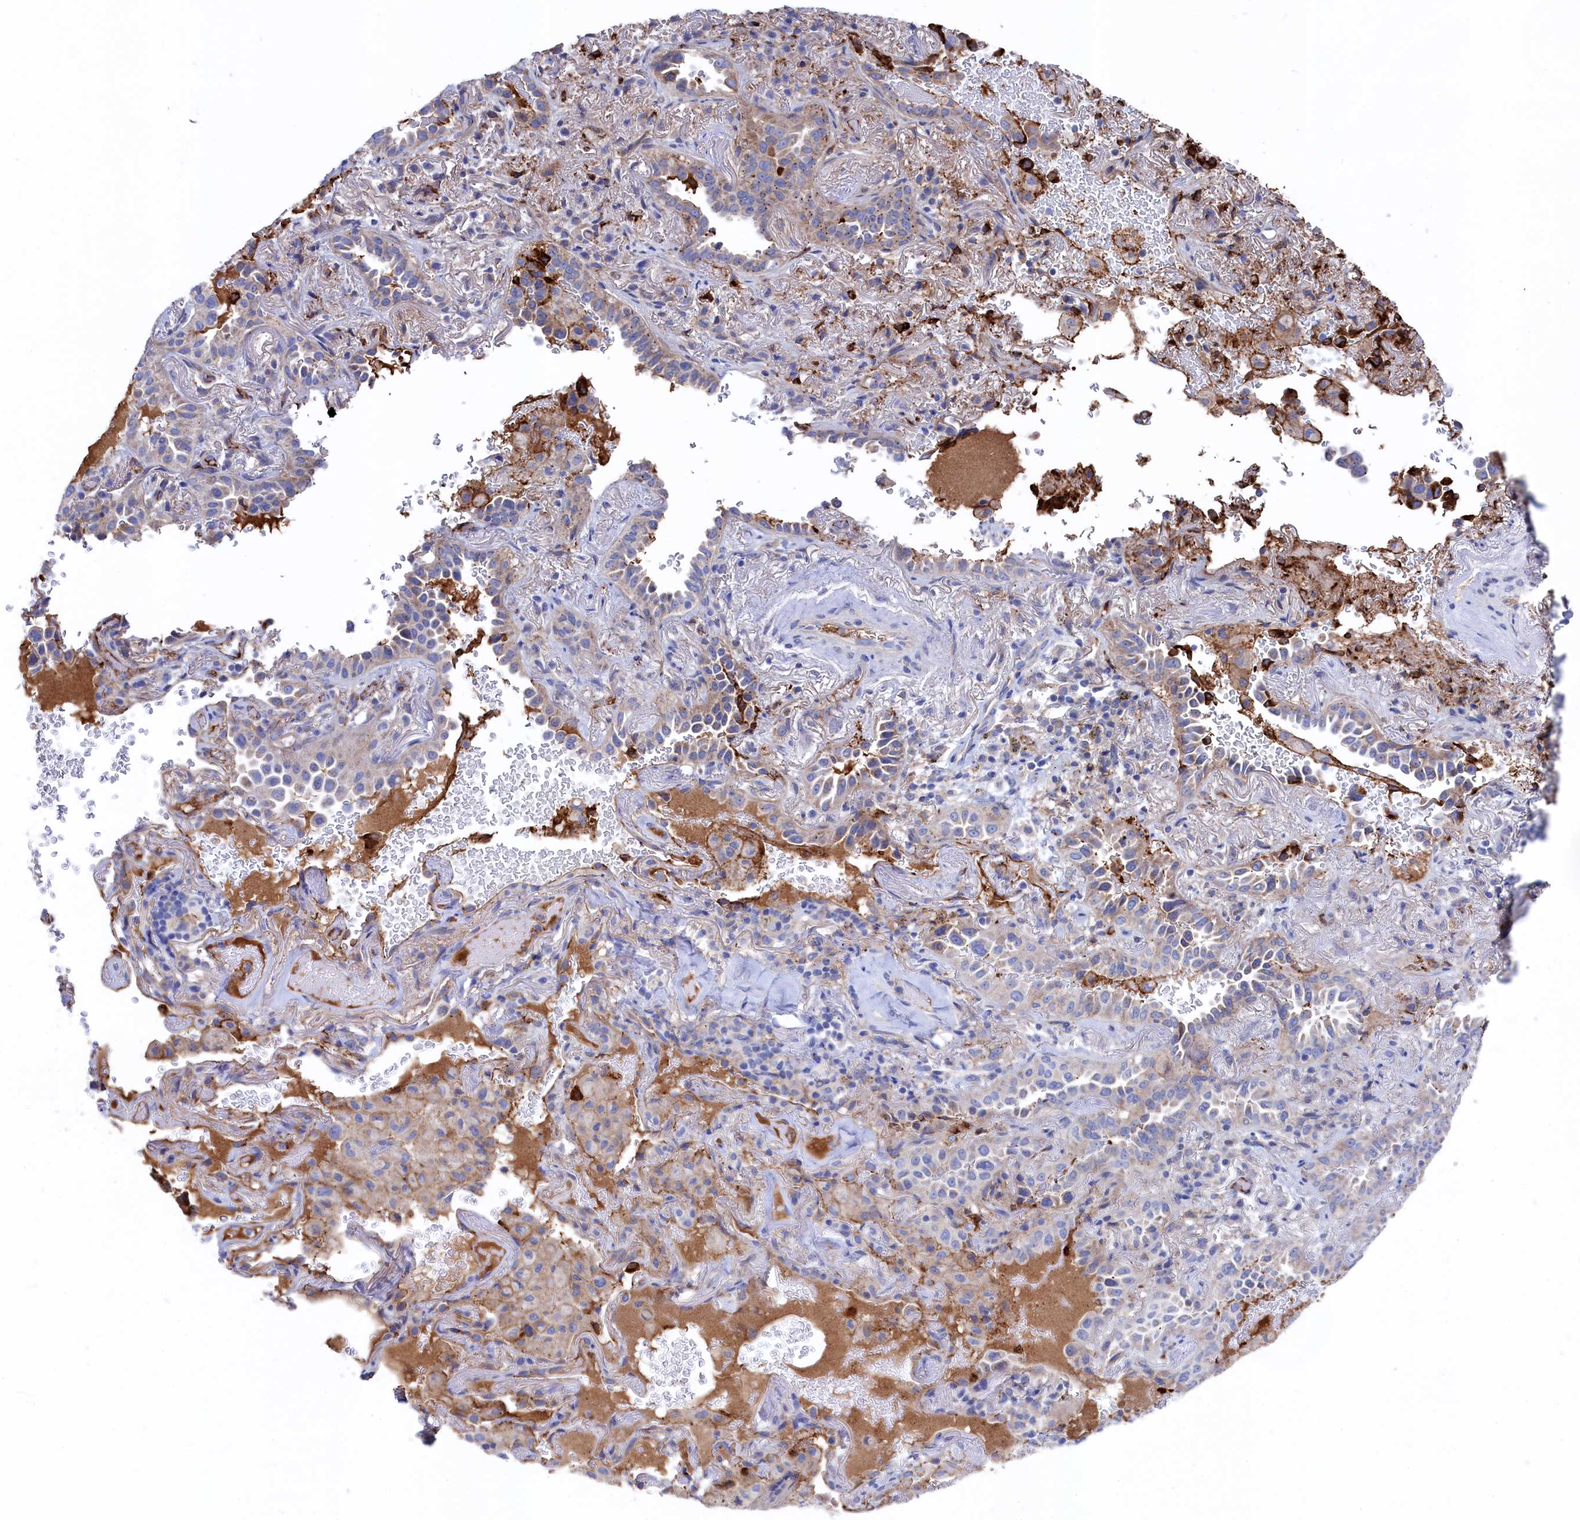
{"staining": {"intensity": "negative", "quantity": "none", "location": "none"}, "tissue": "lung cancer", "cell_type": "Tumor cells", "image_type": "cancer", "snomed": [{"axis": "morphology", "description": "Adenocarcinoma, NOS"}, {"axis": "topography", "description": "Lung"}], "caption": "Immunohistochemistry (IHC) micrograph of neoplastic tissue: human adenocarcinoma (lung) stained with DAB reveals no significant protein staining in tumor cells. Nuclei are stained in blue.", "gene": "C12orf73", "patient": {"sex": "female", "age": 69}}